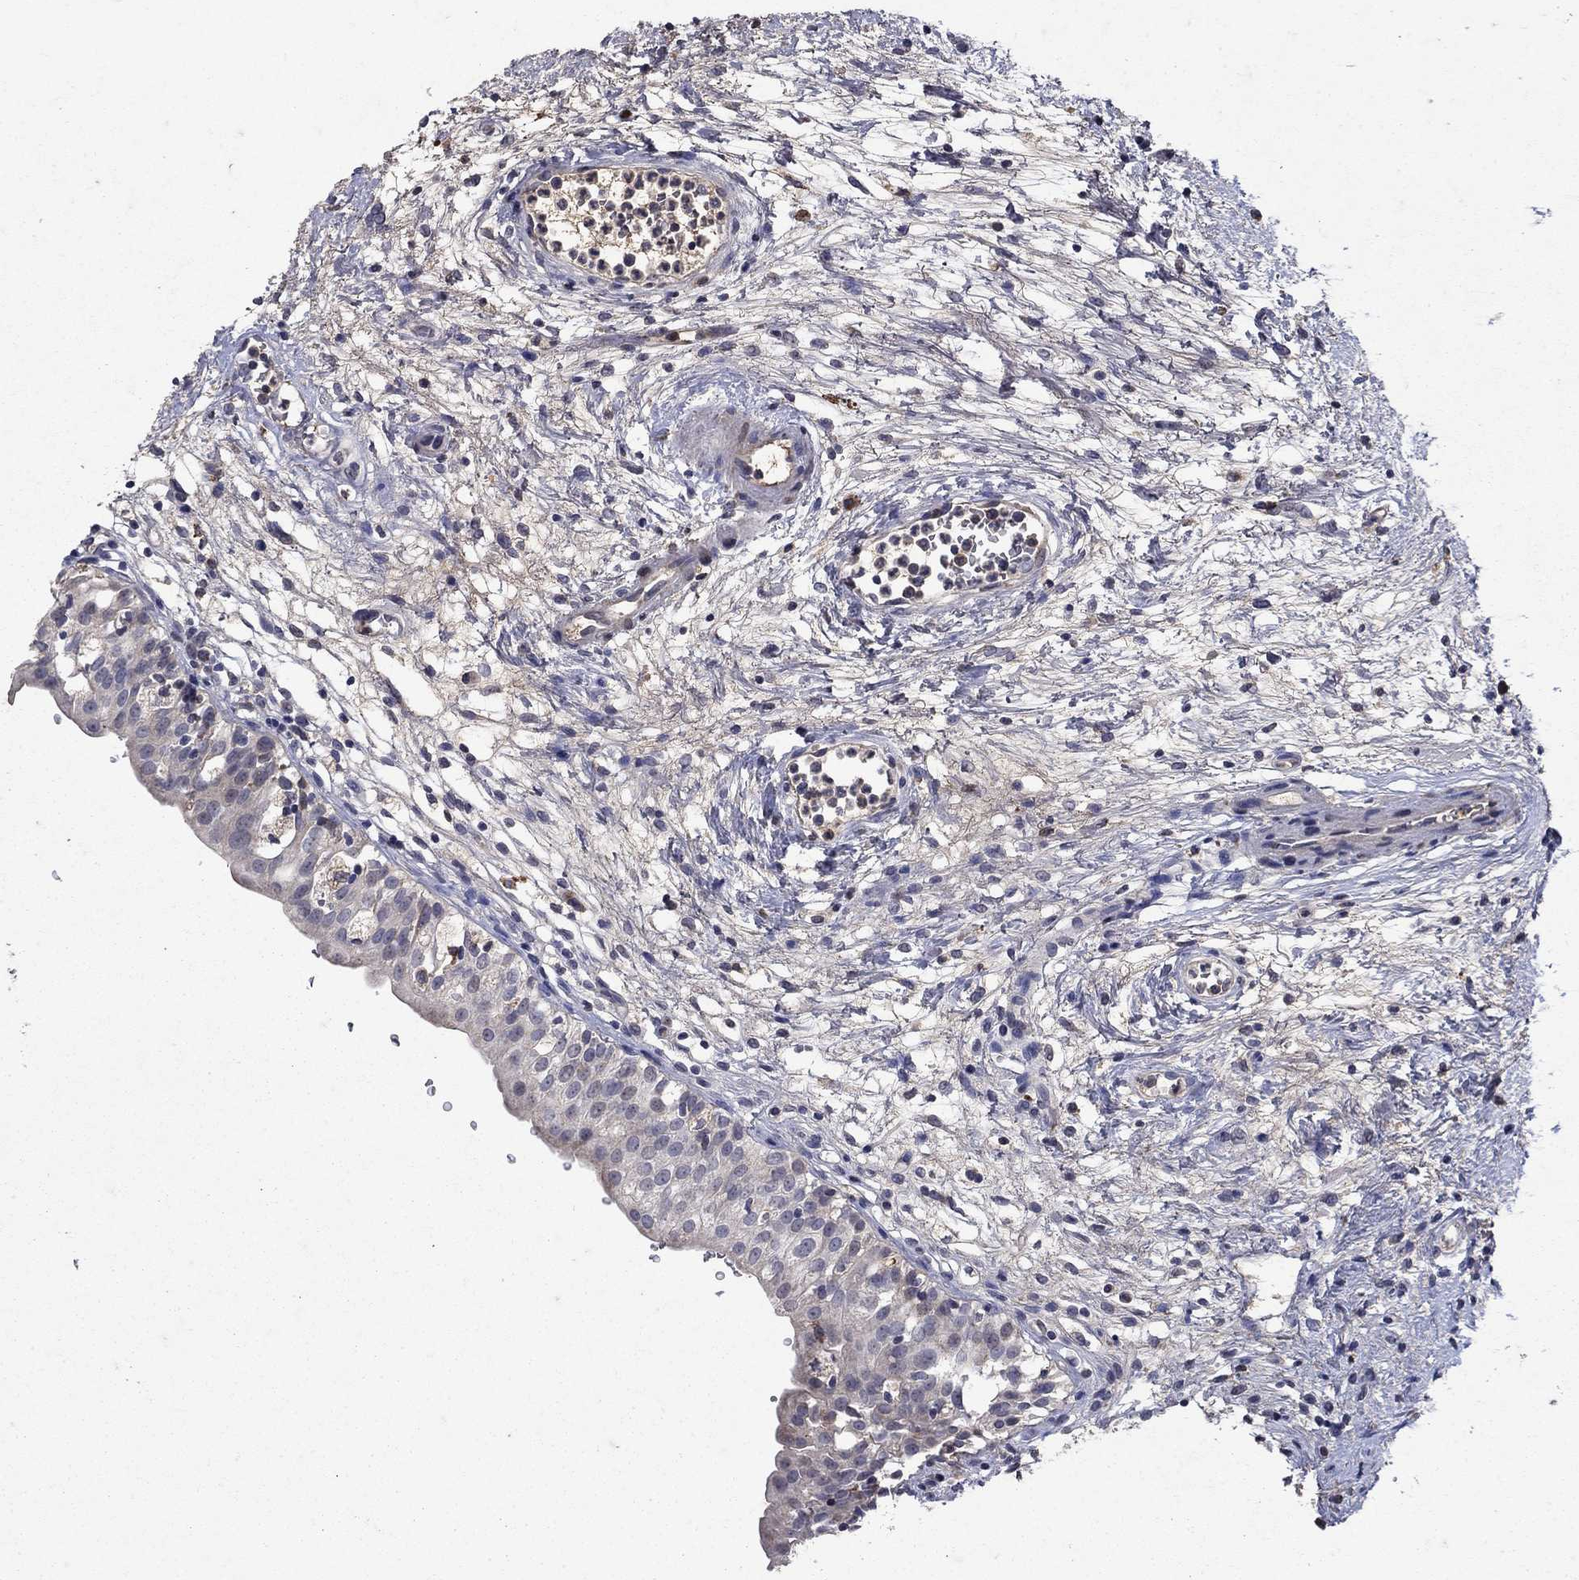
{"staining": {"intensity": "negative", "quantity": "none", "location": "none"}, "tissue": "urinary bladder", "cell_type": "Urothelial cells", "image_type": "normal", "snomed": [{"axis": "morphology", "description": "Normal tissue, NOS"}, {"axis": "topography", "description": "Urinary bladder"}], "caption": "Protein analysis of benign urinary bladder reveals no significant expression in urothelial cells. (Immunohistochemistry, brightfield microscopy, high magnification).", "gene": "NPC2", "patient": {"sex": "male", "age": 76}}